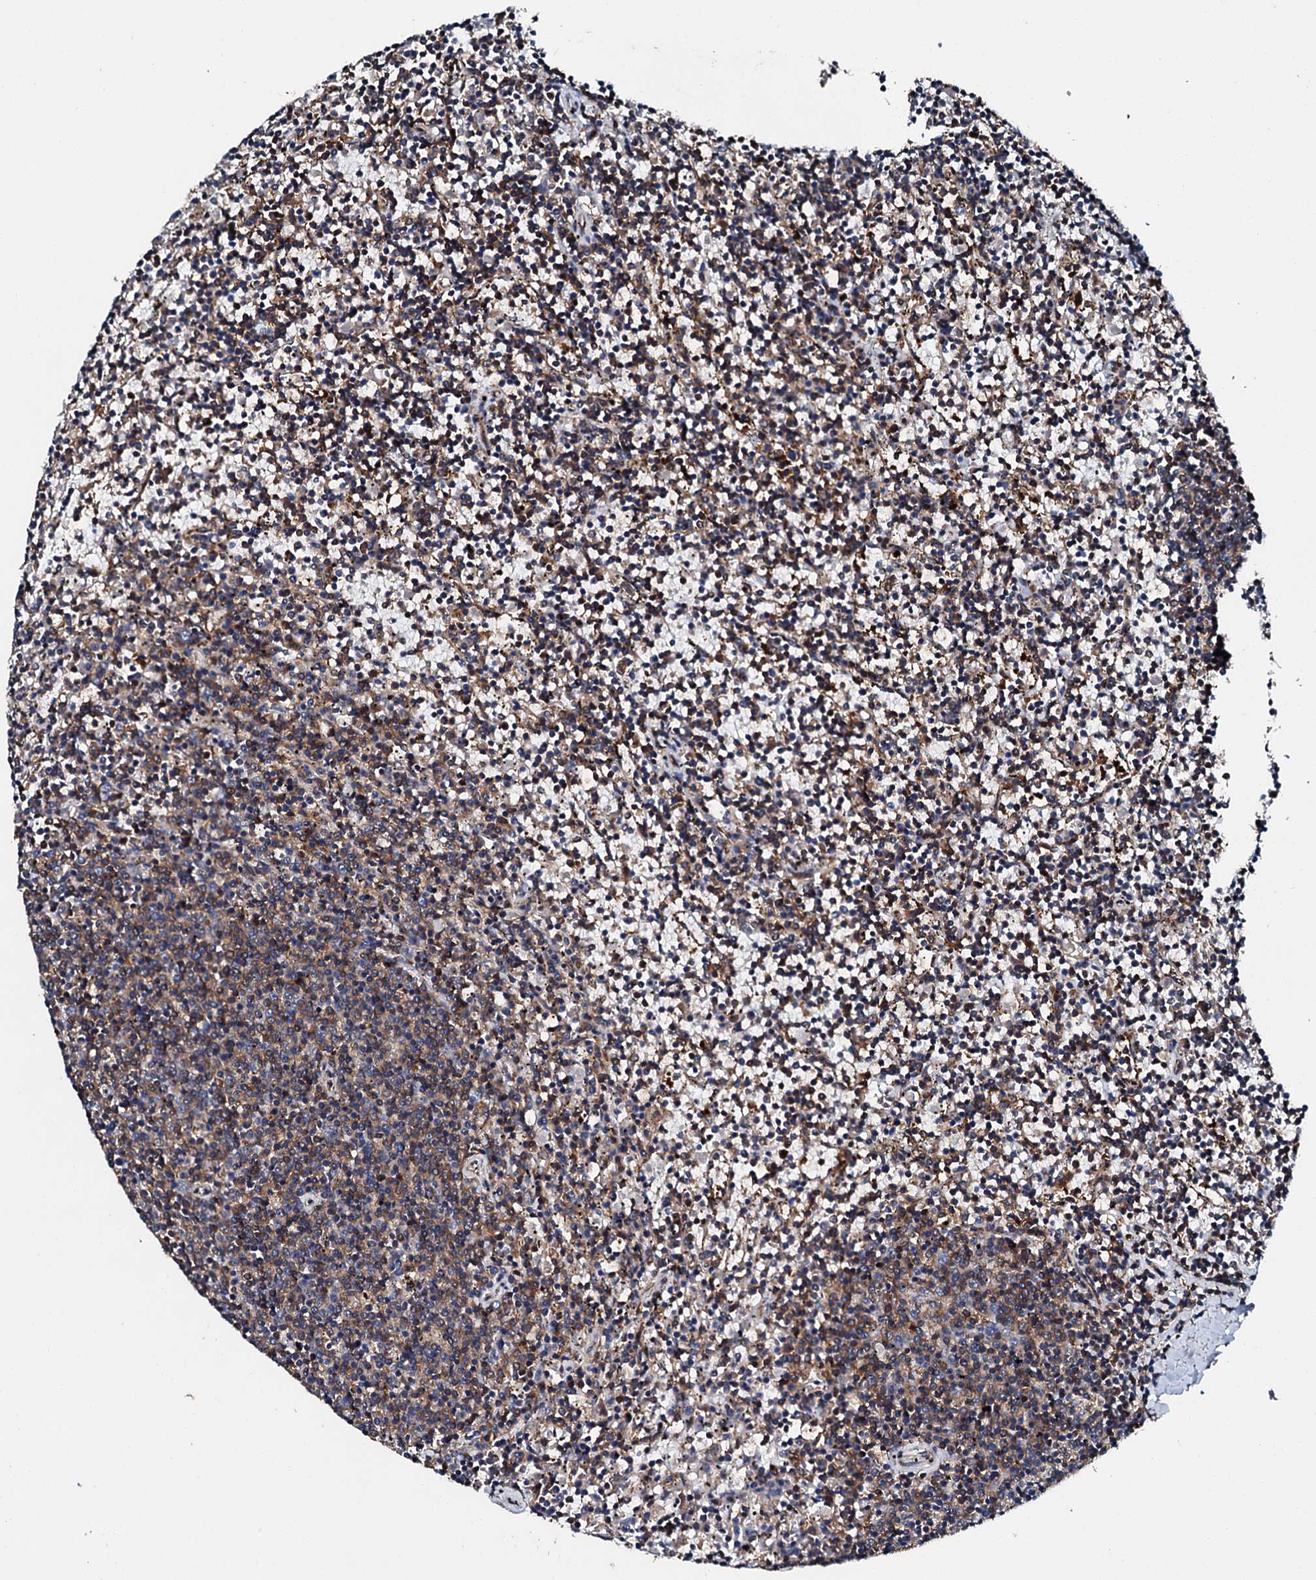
{"staining": {"intensity": "moderate", "quantity": "<25%", "location": "cytoplasmic/membranous"}, "tissue": "lymphoma", "cell_type": "Tumor cells", "image_type": "cancer", "snomed": [{"axis": "morphology", "description": "Malignant lymphoma, non-Hodgkin's type, Low grade"}, {"axis": "topography", "description": "Spleen"}], "caption": "Tumor cells reveal moderate cytoplasmic/membranous staining in approximately <25% of cells in malignant lymphoma, non-Hodgkin's type (low-grade).", "gene": "FGD4", "patient": {"sex": "female", "age": 50}}